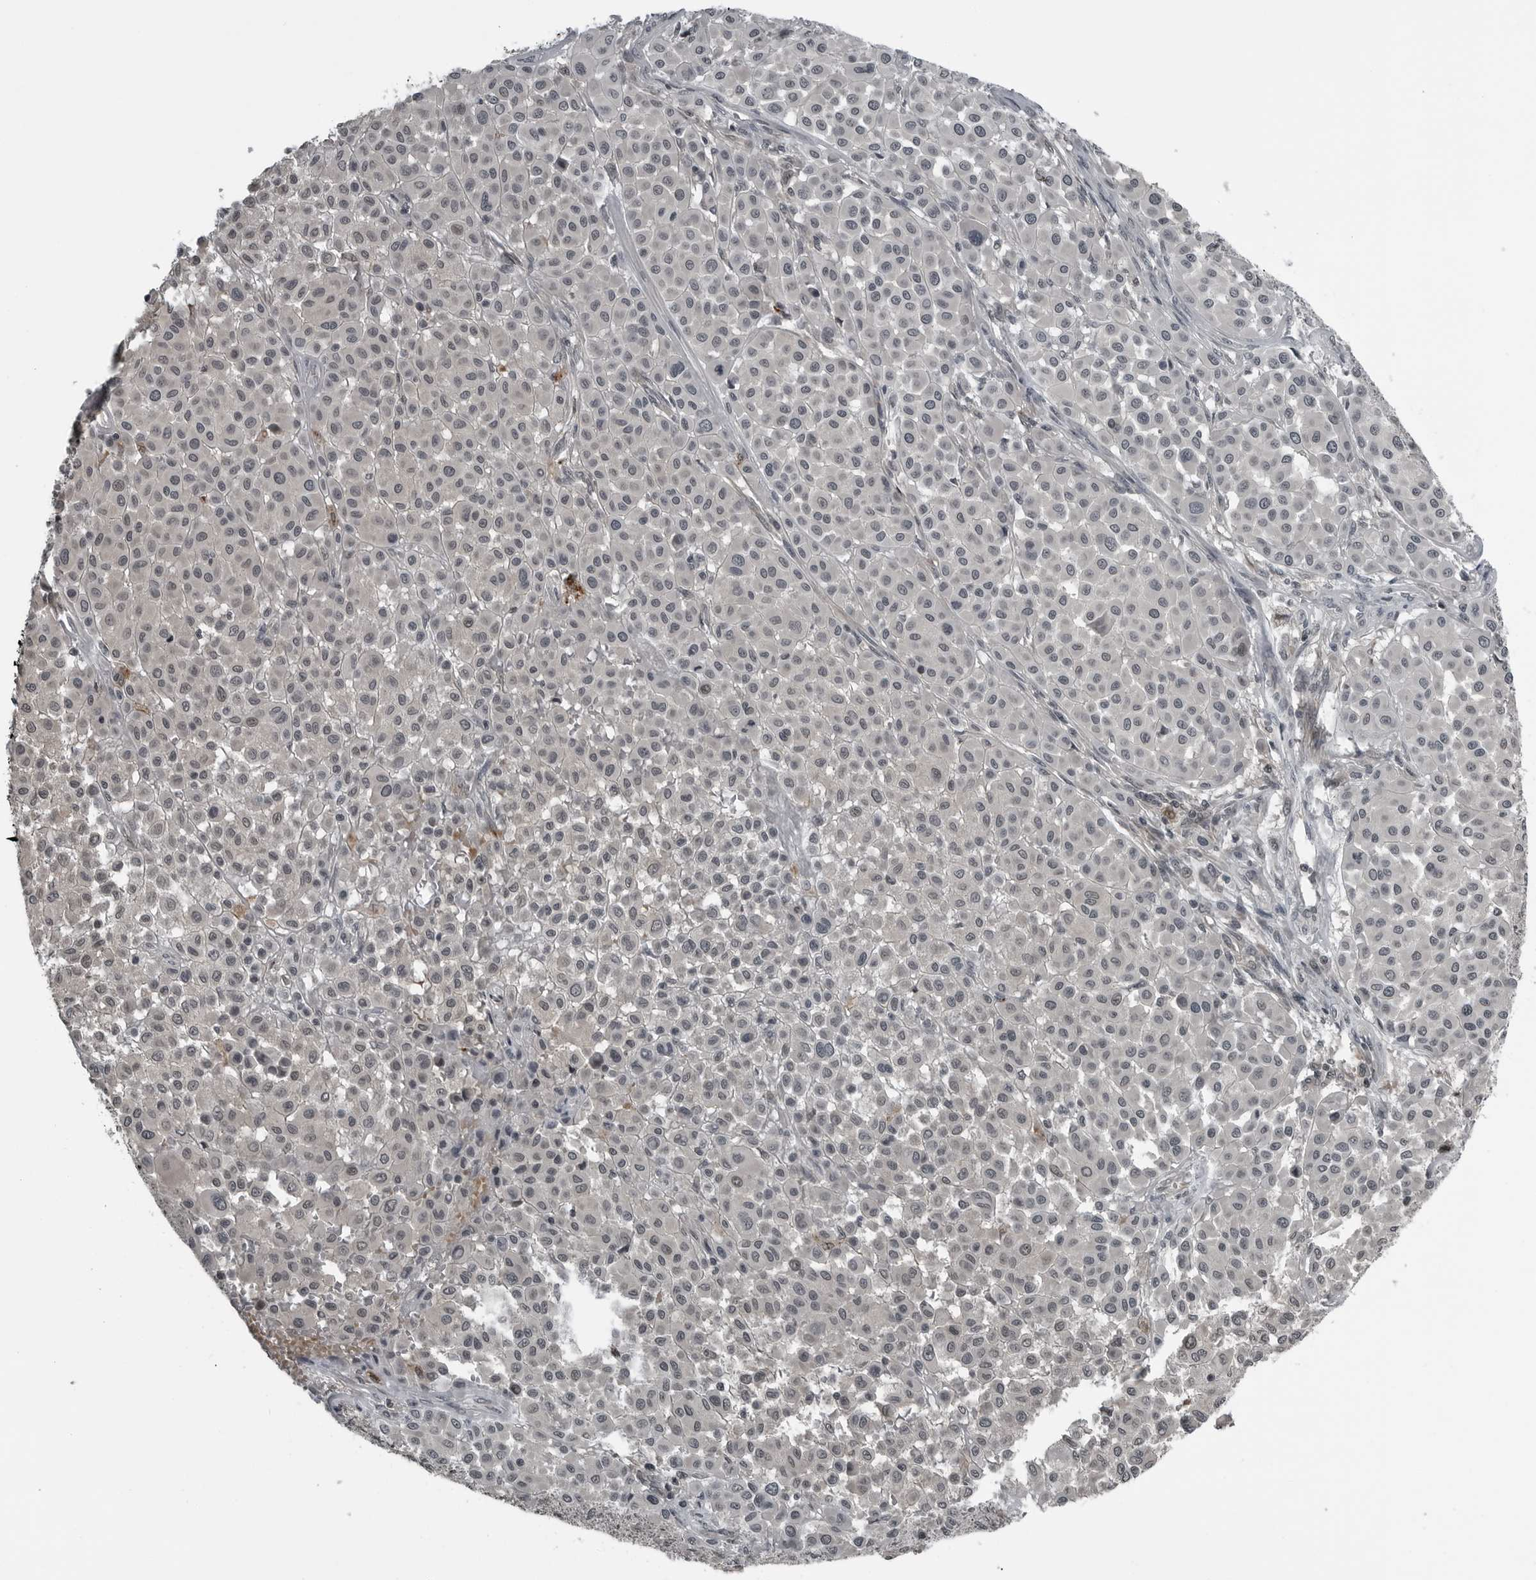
{"staining": {"intensity": "weak", "quantity": "<25%", "location": "nuclear"}, "tissue": "melanoma", "cell_type": "Tumor cells", "image_type": "cancer", "snomed": [{"axis": "morphology", "description": "Malignant melanoma, Metastatic site"}, {"axis": "topography", "description": "Soft tissue"}], "caption": "A micrograph of malignant melanoma (metastatic site) stained for a protein reveals no brown staining in tumor cells. (DAB (3,3'-diaminobenzidine) immunohistochemistry (IHC) with hematoxylin counter stain).", "gene": "GAK", "patient": {"sex": "male", "age": 41}}